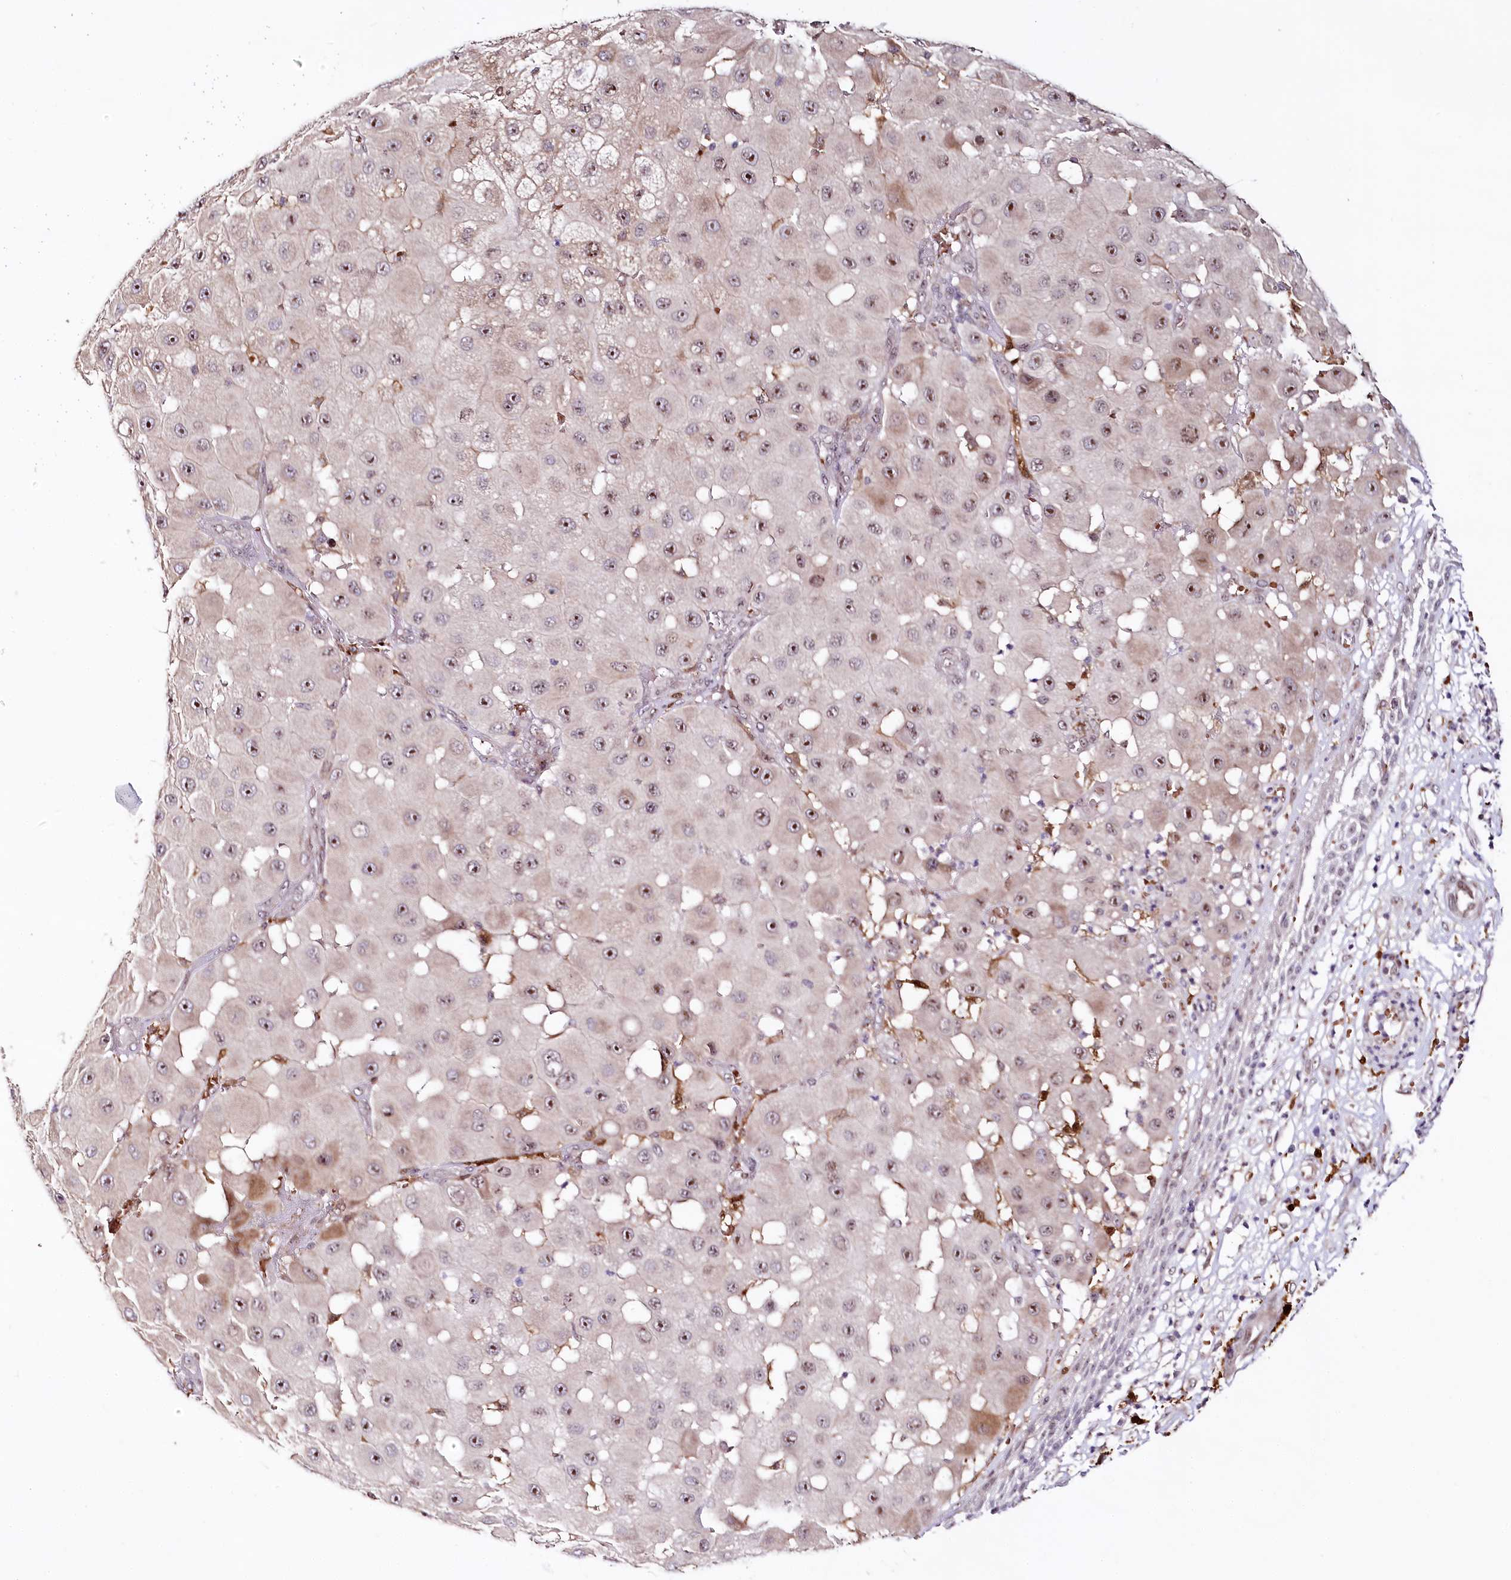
{"staining": {"intensity": "moderate", "quantity": "25%-75%", "location": "nuclear"}, "tissue": "melanoma", "cell_type": "Tumor cells", "image_type": "cancer", "snomed": [{"axis": "morphology", "description": "Malignant melanoma, NOS"}, {"axis": "topography", "description": "Skin"}], "caption": "Immunohistochemistry (IHC) staining of melanoma, which reveals medium levels of moderate nuclear staining in about 25%-75% of tumor cells indicating moderate nuclear protein positivity. The staining was performed using DAB (brown) for protein detection and nuclei were counterstained in hematoxylin (blue).", "gene": "WDR36", "patient": {"sex": "female", "age": 81}}